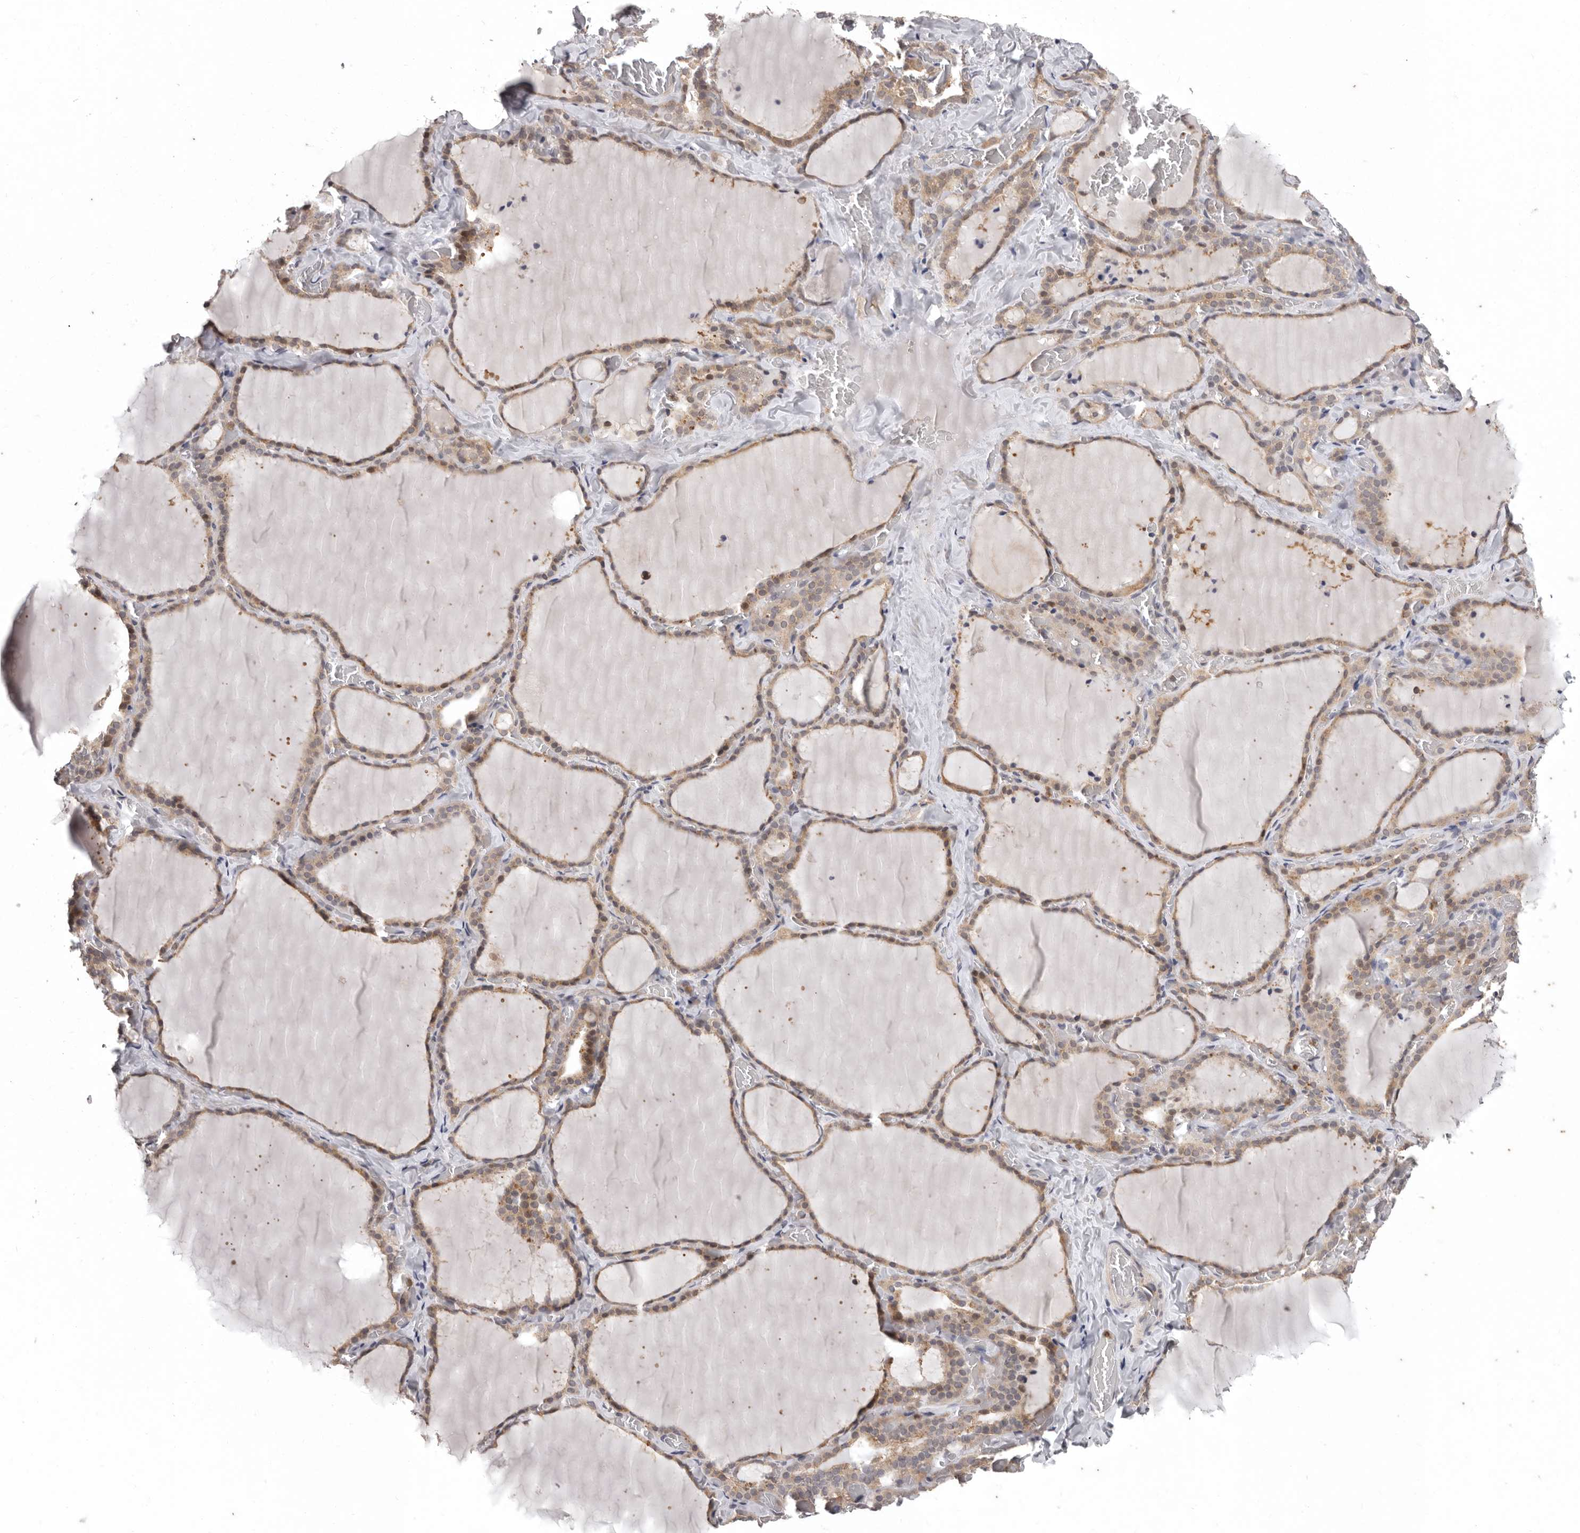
{"staining": {"intensity": "weak", "quantity": ">75%", "location": "cytoplasmic/membranous"}, "tissue": "thyroid gland", "cell_type": "Glandular cells", "image_type": "normal", "snomed": [{"axis": "morphology", "description": "Normal tissue, NOS"}, {"axis": "topography", "description": "Thyroid gland"}], "caption": "This is a photomicrograph of IHC staining of unremarkable thyroid gland, which shows weak staining in the cytoplasmic/membranous of glandular cells.", "gene": "RALGPS2", "patient": {"sex": "female", "age": 22}}